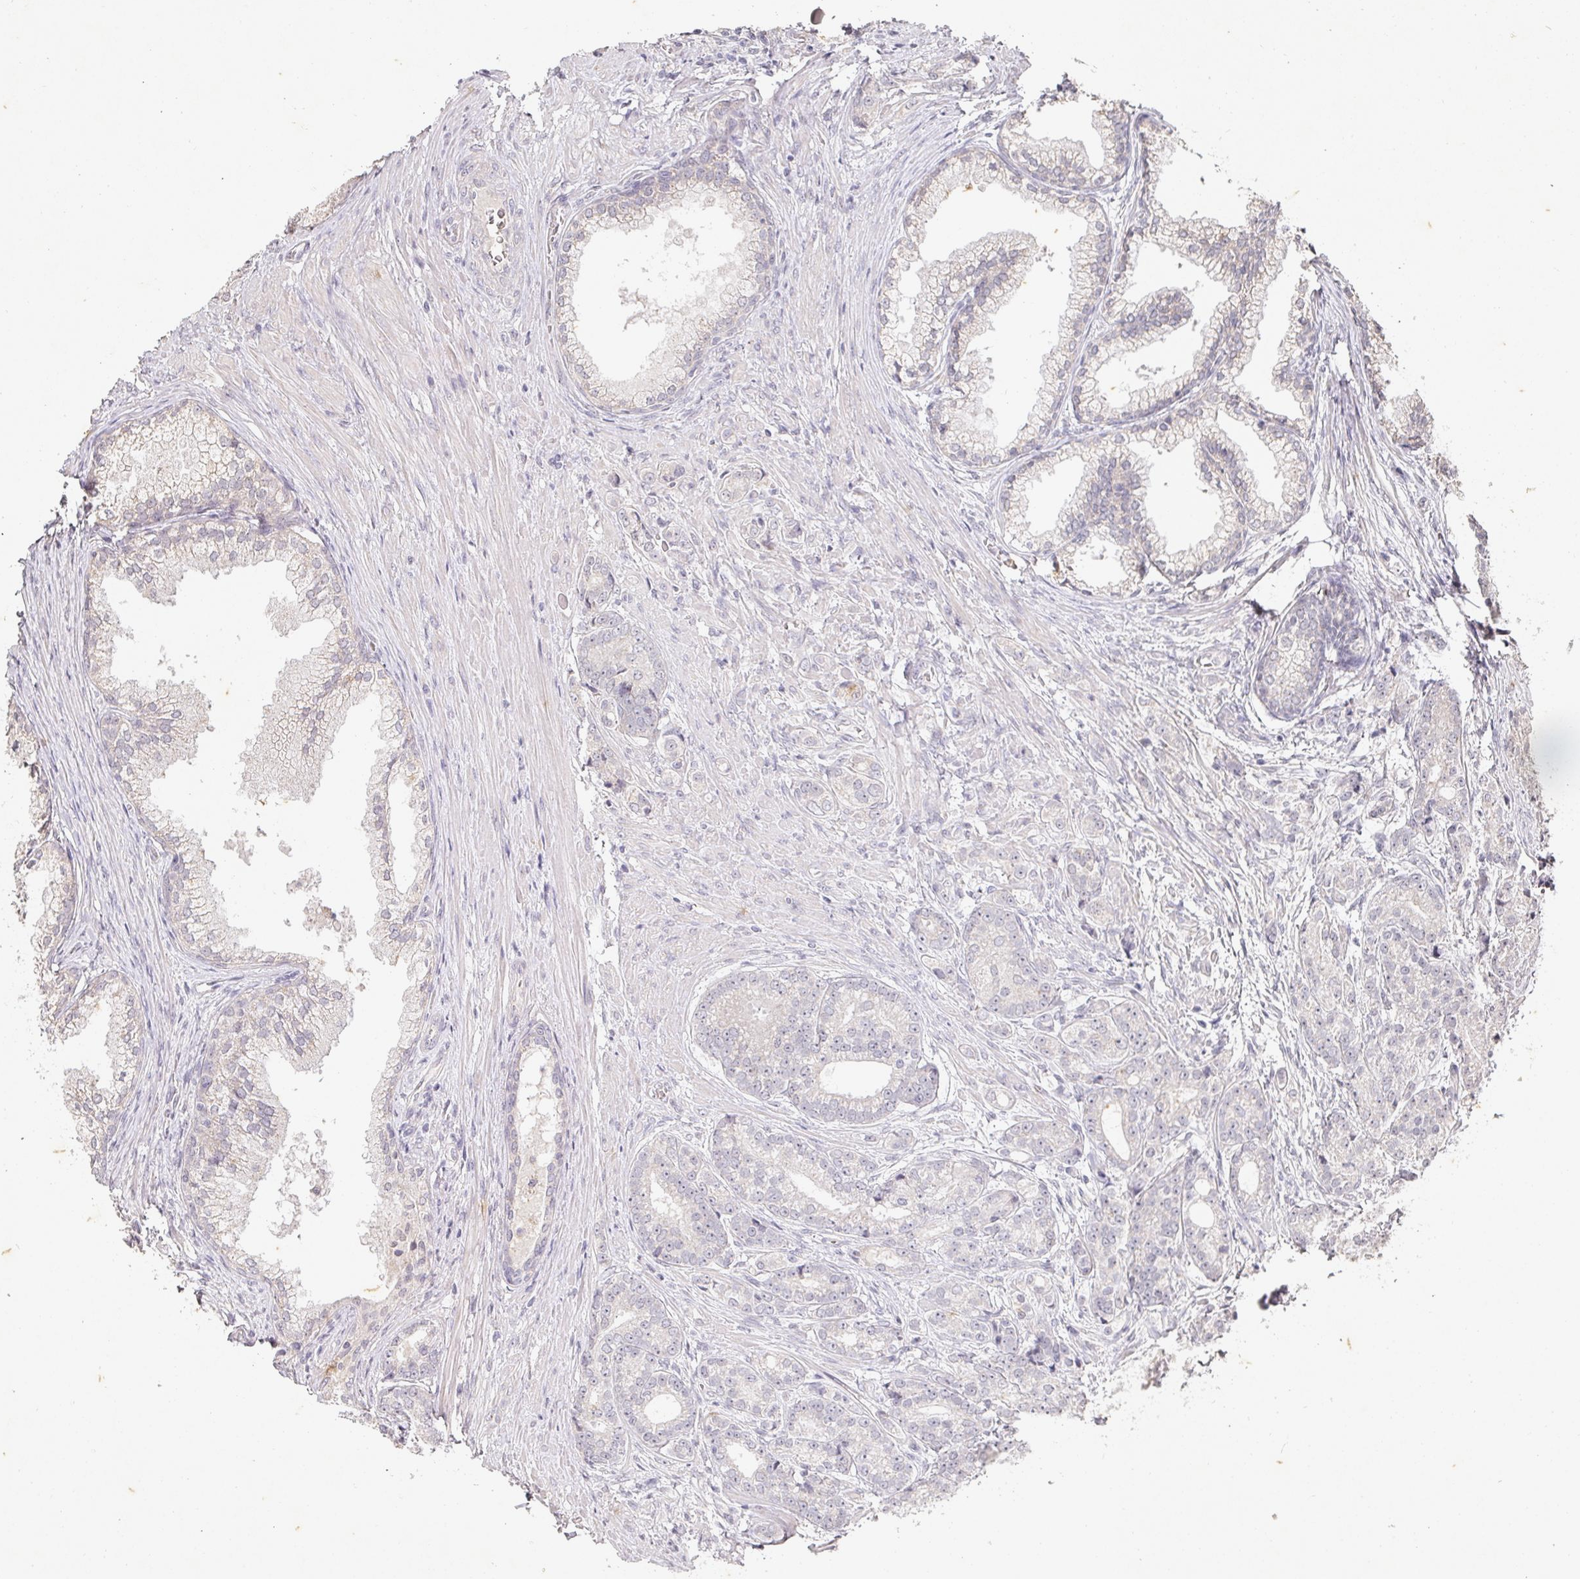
{"staining": {"intensity": "negative", "quantity": "none", "location": "none"}, "tissue": "prostate cancer", "cell_type": "Tumor cells", "image_type": "cancer", "snomed": [{"axis": "morphology", "description": "Adenocarcinoma, Low grade"}, {"axis": "topography", "description": "Prostate"}], "caption": "This is an immunohistochemistry histopathology image of prostate cancer. There is no positivity in tumor cells.", "gene": "CAPN5", "patient": {"sex": "male", "age": 71}}